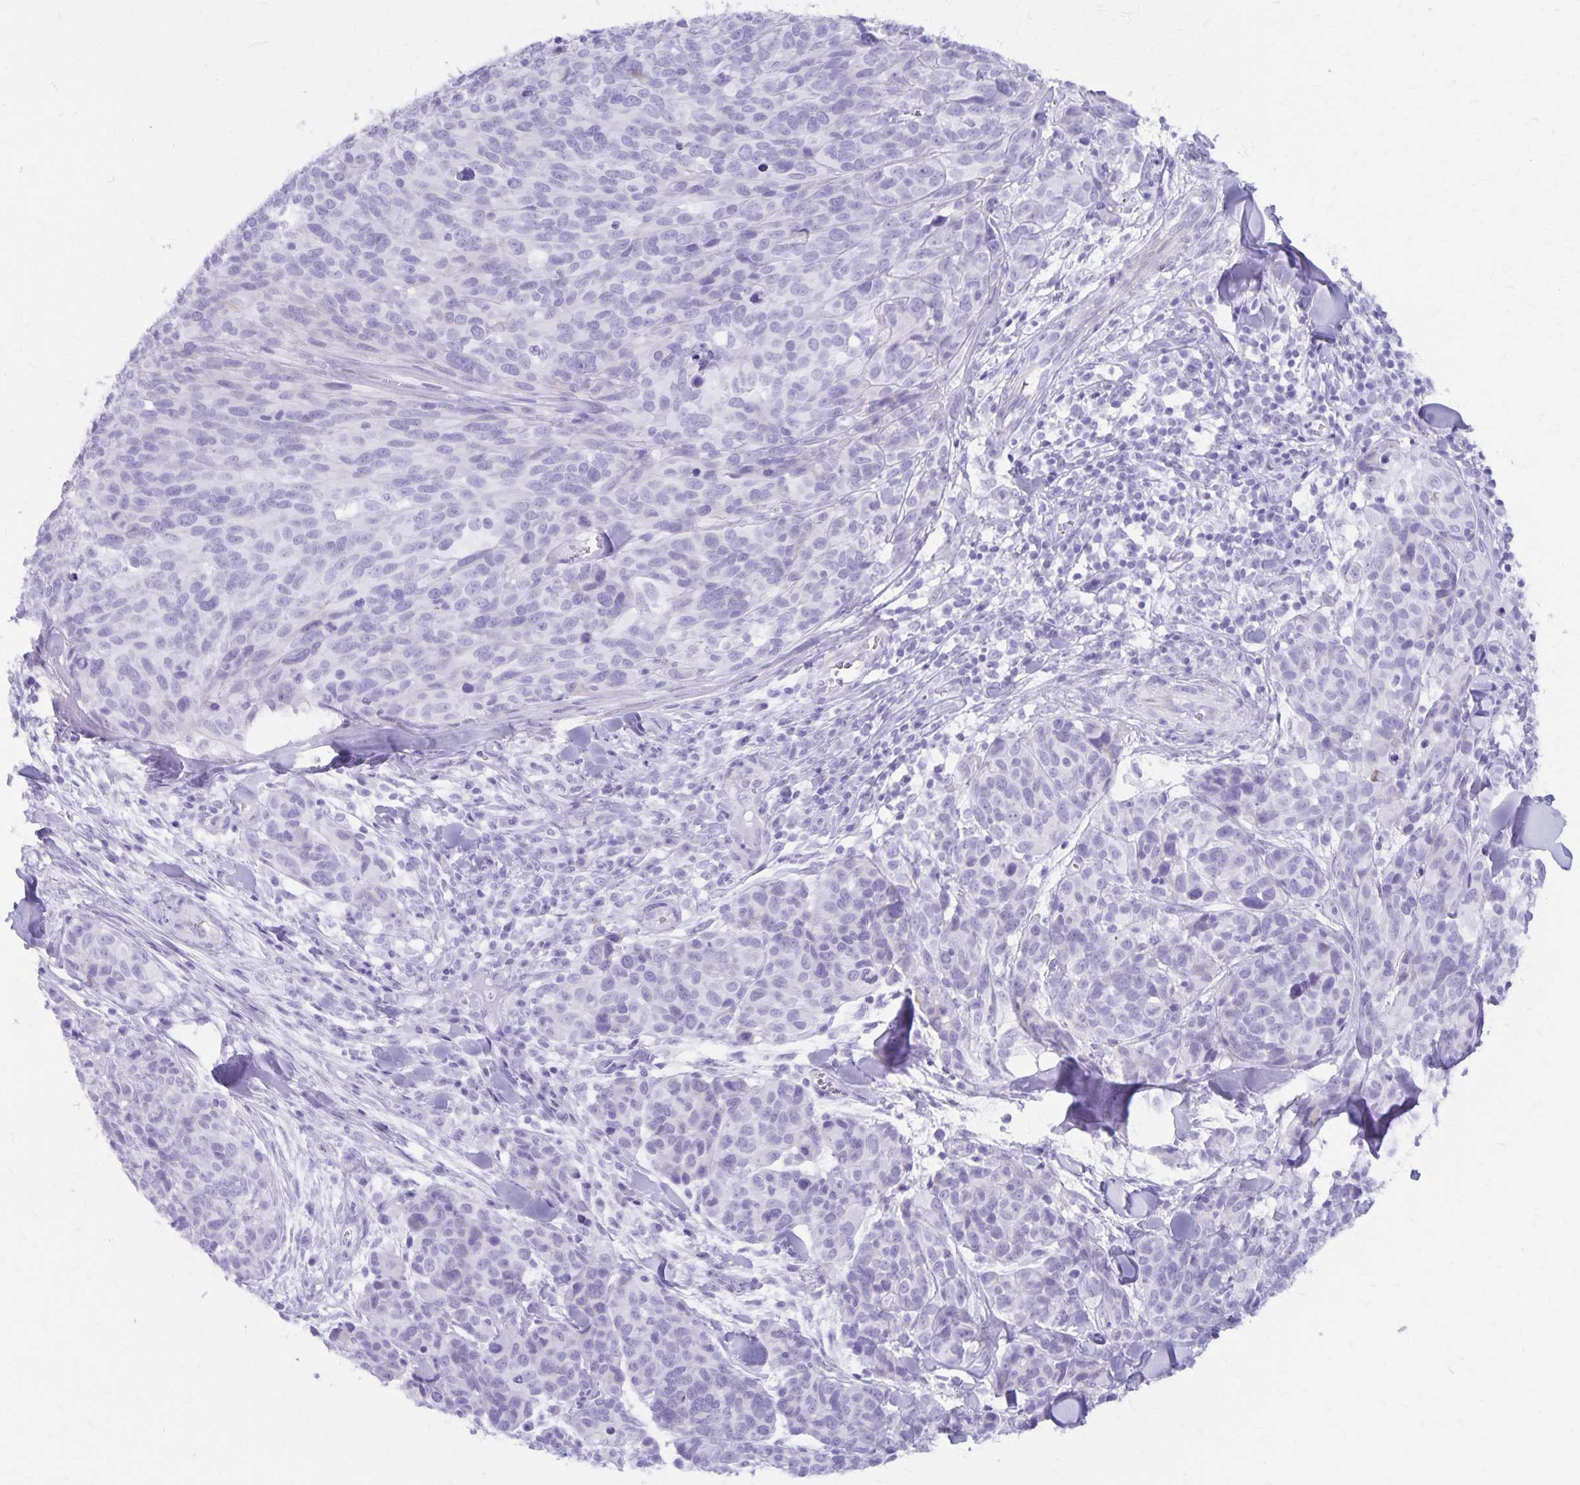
{"staining": {"intensity": "negative", "quantity": "none", "location": "none"}, "tissue": "melanoma", "cell_type": "Tumor cells", "image_type": "cancer", "snomed": [{"axis": "morphology", "description": "Malignant melanoma, NOS"}, {"axis": "topography", "description": "Skin"}], "caption": "IHC image of malignant melanoma stained for a protein (brown), which exhibits no positivity in tumor cells. The staining was performed using DAB (3,3'-diaminobenzidine) to visualize the protein expression in brown, while the nuclei were stained in blue with hematoxylin (Magnification: 20x).", "gene": "DEFA5", "patient": {"sex": "male", "age": 51}}